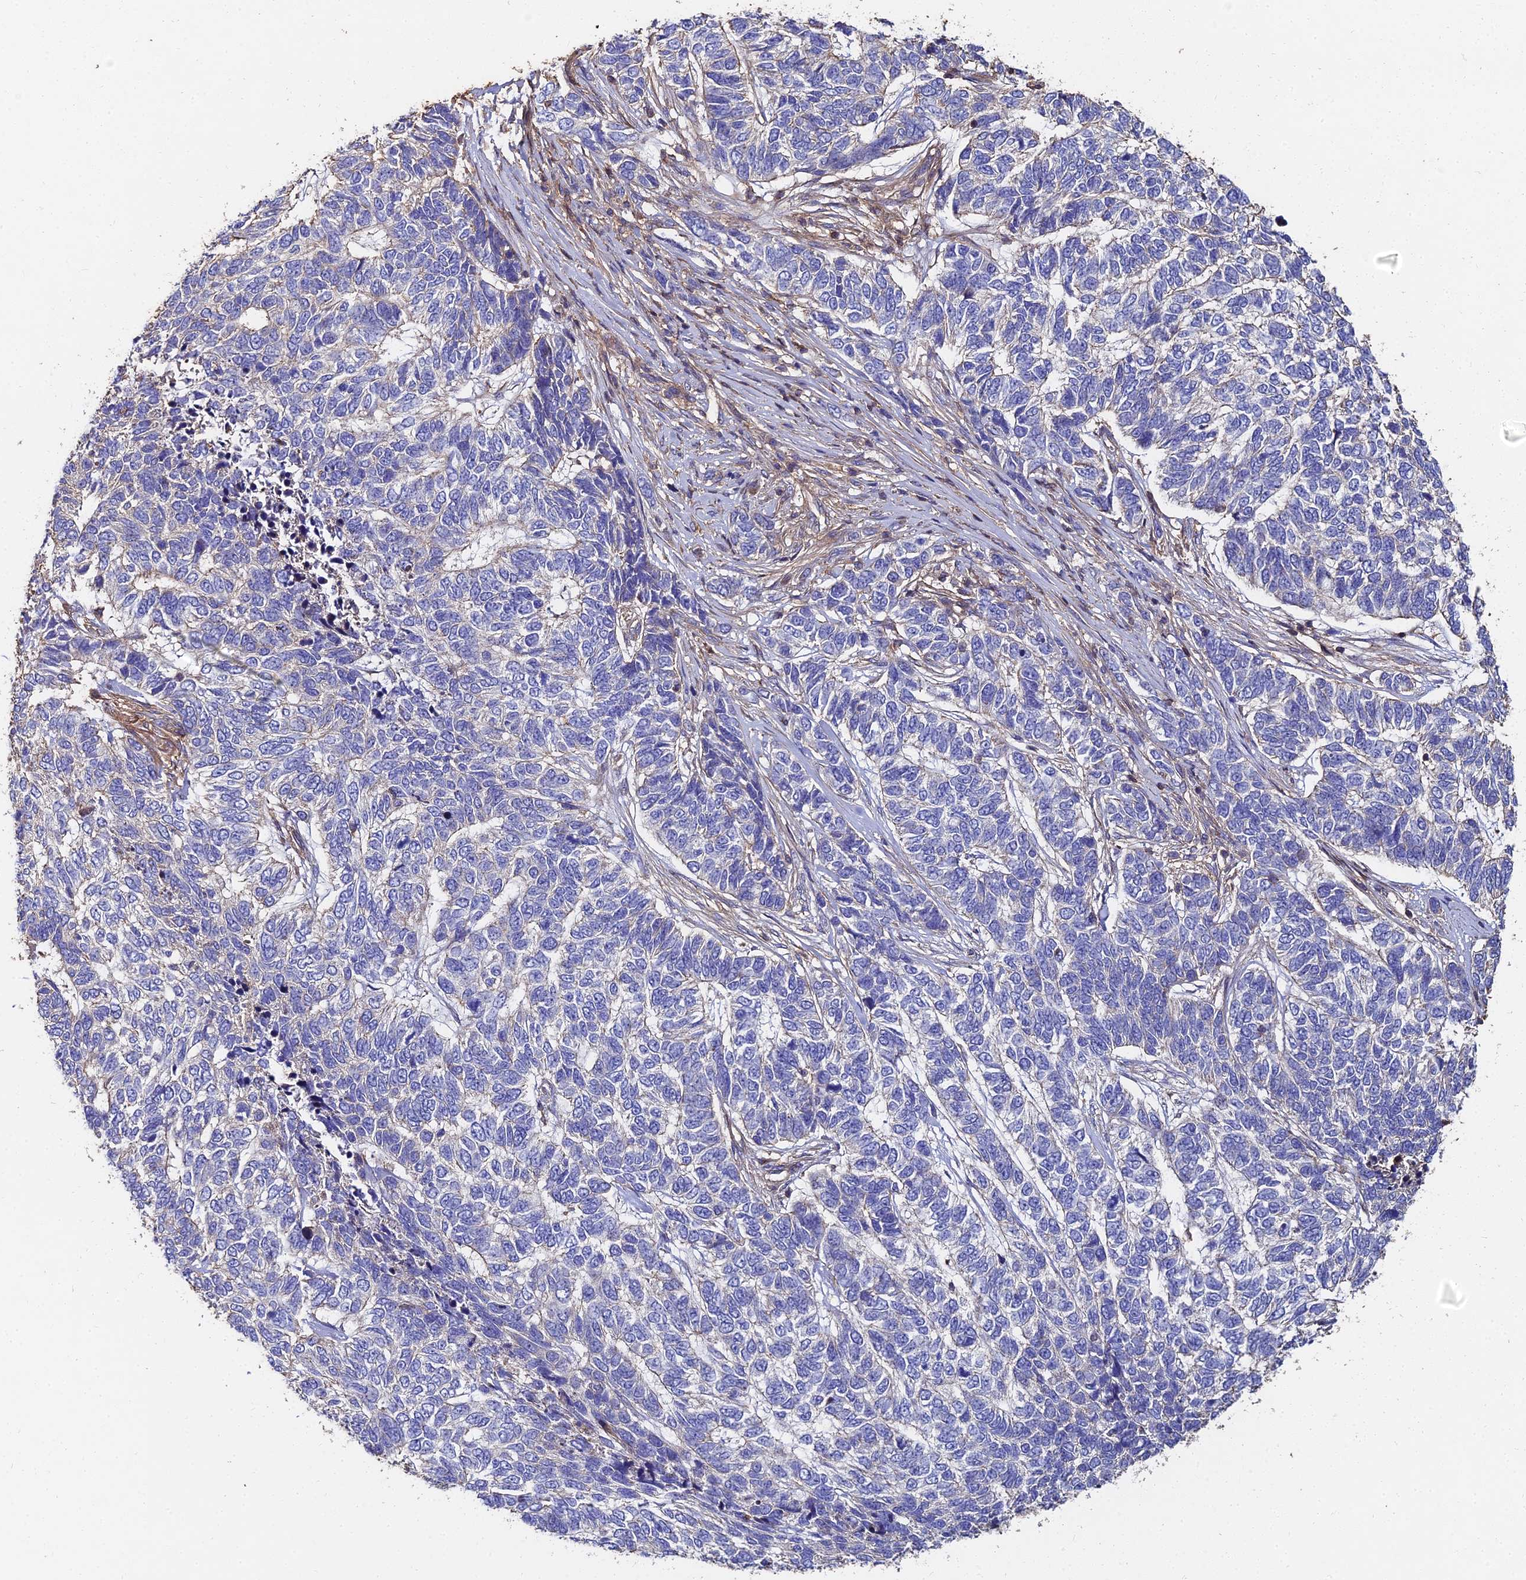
{"staining": {"intensity": "negative", "quantity": "none", "location": "none"}, "tissue": "skin cancer", "cell_type": "Tumor cells", "image_type": "cancer", "snomed": [{"axis": "morphology", "description": "Basal cell carcinoma"}, {"axis": "topography", "description": "Skin"}], "caption": "Immunohistochemical staining of skin cancer reveals no significant positivity in tumor cells.", "gene": "EXT1", "patient": {"sex": "female", "age": 65}}